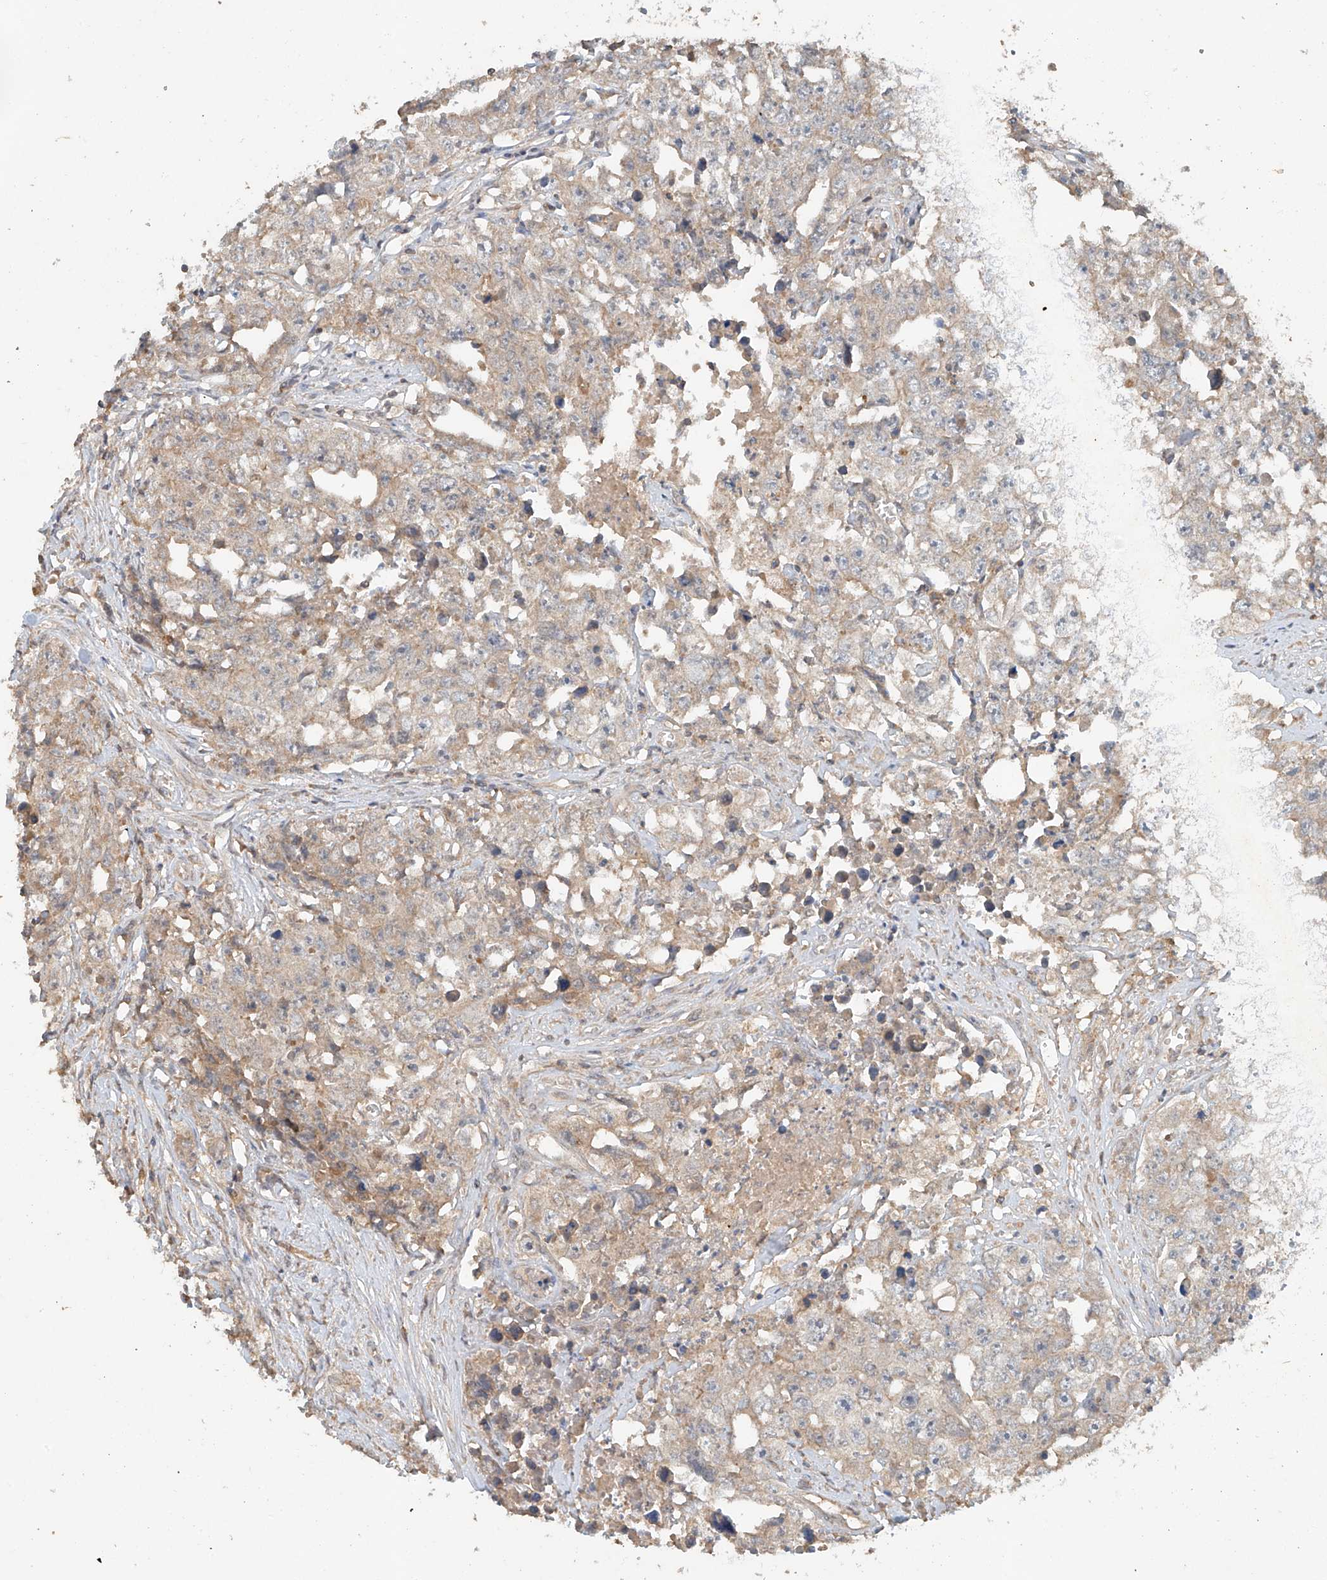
{"staining": {"intensity": "weak", "quantity": "25%-75%", "location": "cytoplasmic/membranous"}, "tissue": "testis cancer", "cell_type": "Tumor cells", "image_type": "cancer", "snomed": [{"axis": "morphology", "description": "Seminoma, NOS"}, {"axis": "morphology", "description": "Carcinoma, Embryonal, NOS"}, {"axis": "topography", "description": "Testis"}], "caption": "Protein expression analysis of human testis embryonal carcinoma reveals weak cytoplasmic/membranous expression in approximately 25%-75% of tumor cells.", "gene": "GNB1L", "patient": {"sex": "male", "age": 43}}